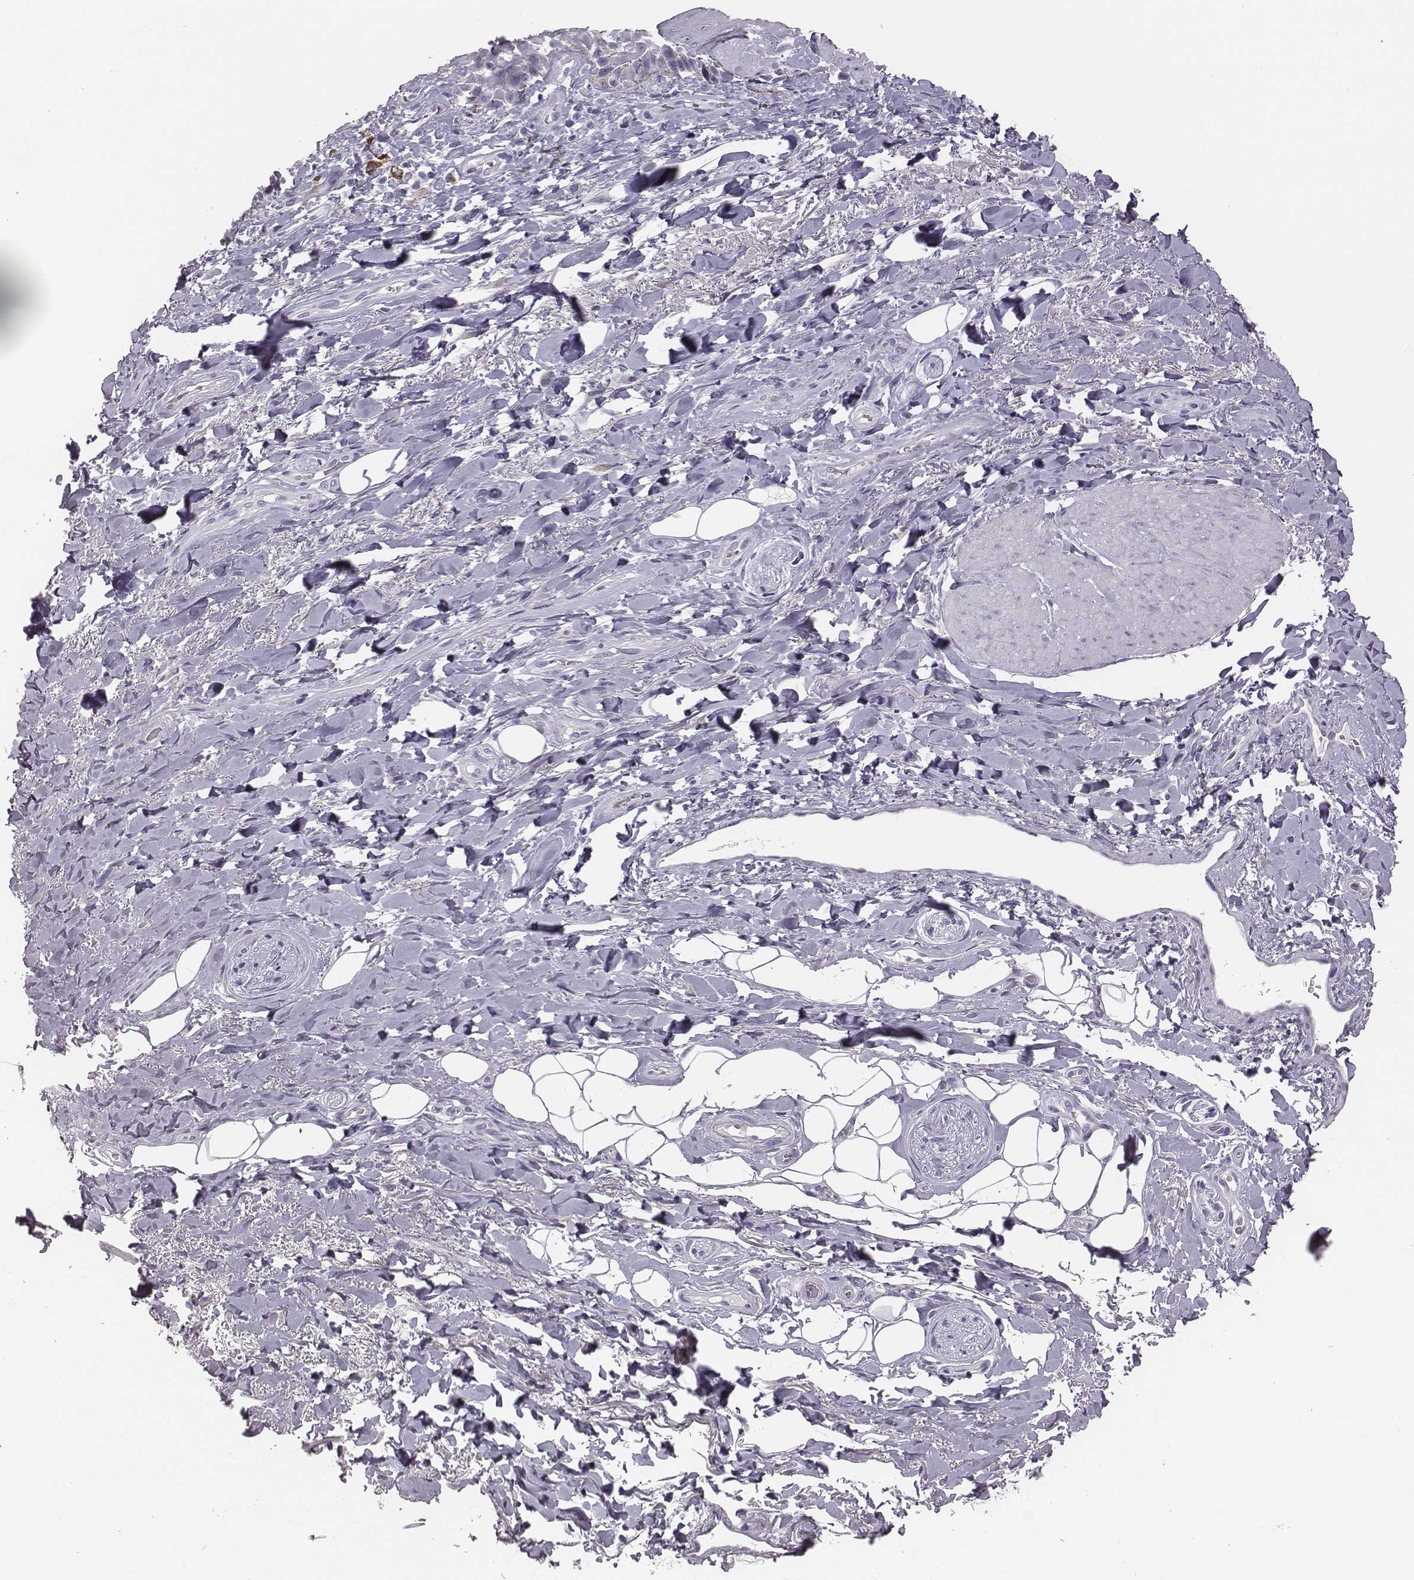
{"staining": {"intensity": "negative", "quantity": "none", "location": "none"}, "tissue": "adipose tissue", "cell_type": "Adipocytes", "image_type": "normal", "snomed": [{"axis": "morphology", "description": "Normal tissue, NOS"}, {"axis": "topography", "description": "Anal"}, {"axis": "topography", "description": "Peripheral nerve tissue"}], "caption": "This micrograph is of normal adipose tissue stained with immunohistochemistry (IHC) to label a protein in brown with the nuclei are counter-stained blue. There is no staining in adipocytes.", "gene": "ENSG00000290147", "patient": {"sex": "male", "age": 53}}